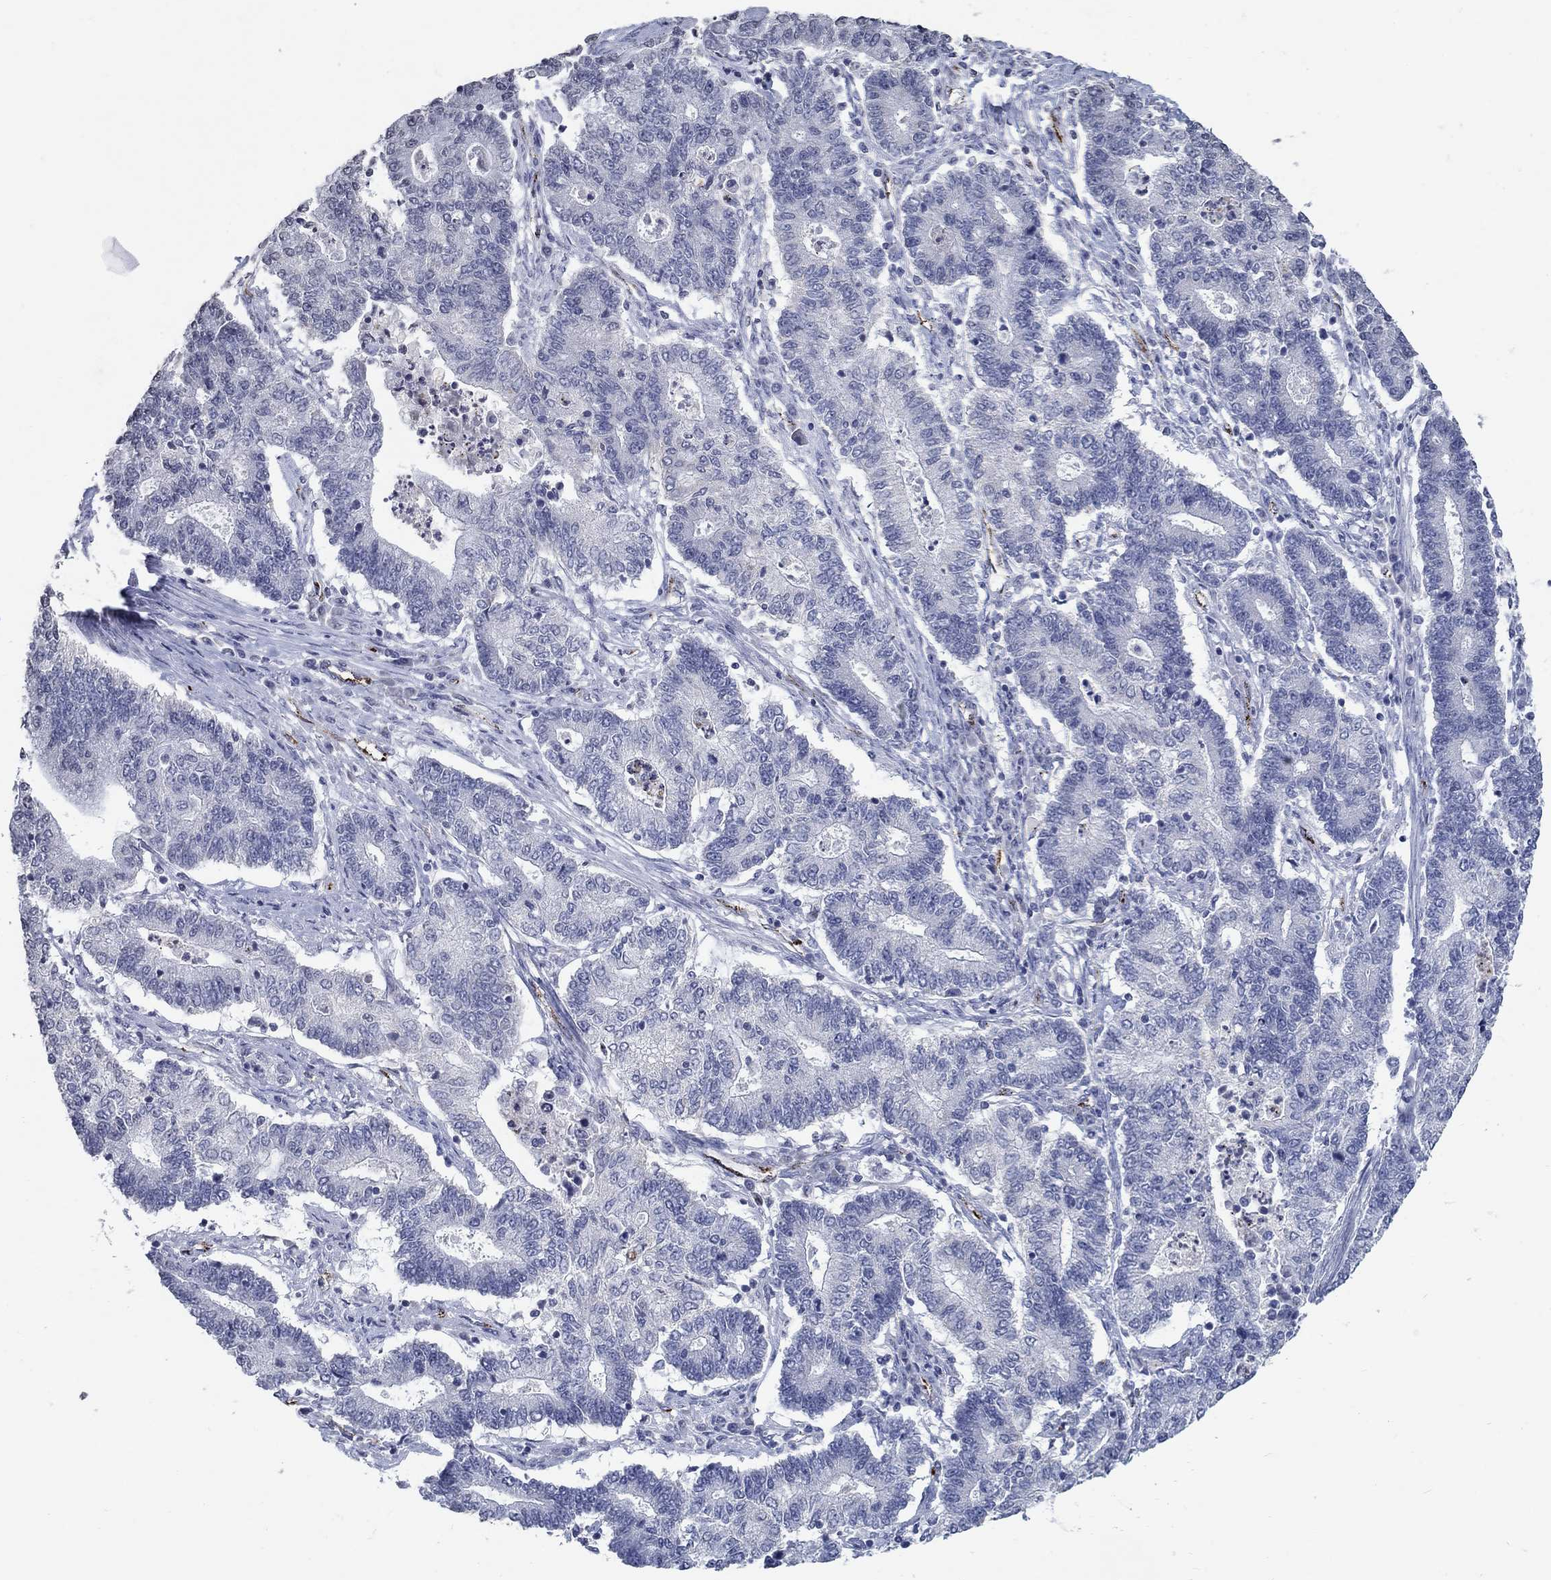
{"staining": {"intensity": "negative", "quantity": "none", "location": "none"}, "tissue": "endometrial cancer", "cell_type": "Tumor cells", "image_type": "cancer", "snomed": [{"axis": "morphology", "description": "Adenocarcinoma, NOS"}, {"axis": "topography", "description": "Uterus"}, {"axis": "topography", "description": "Endometrium"}], "caption": "Immunohistochemistry micrograph of human endometrial adenocarcinoma stained for a protein (brown), which reveals no staining in tumor cells. (Brightfield microscopy of DAB IHC at high magnification).", "gene": "TINAG", "patient": {"sex": "female", "age": 54}}